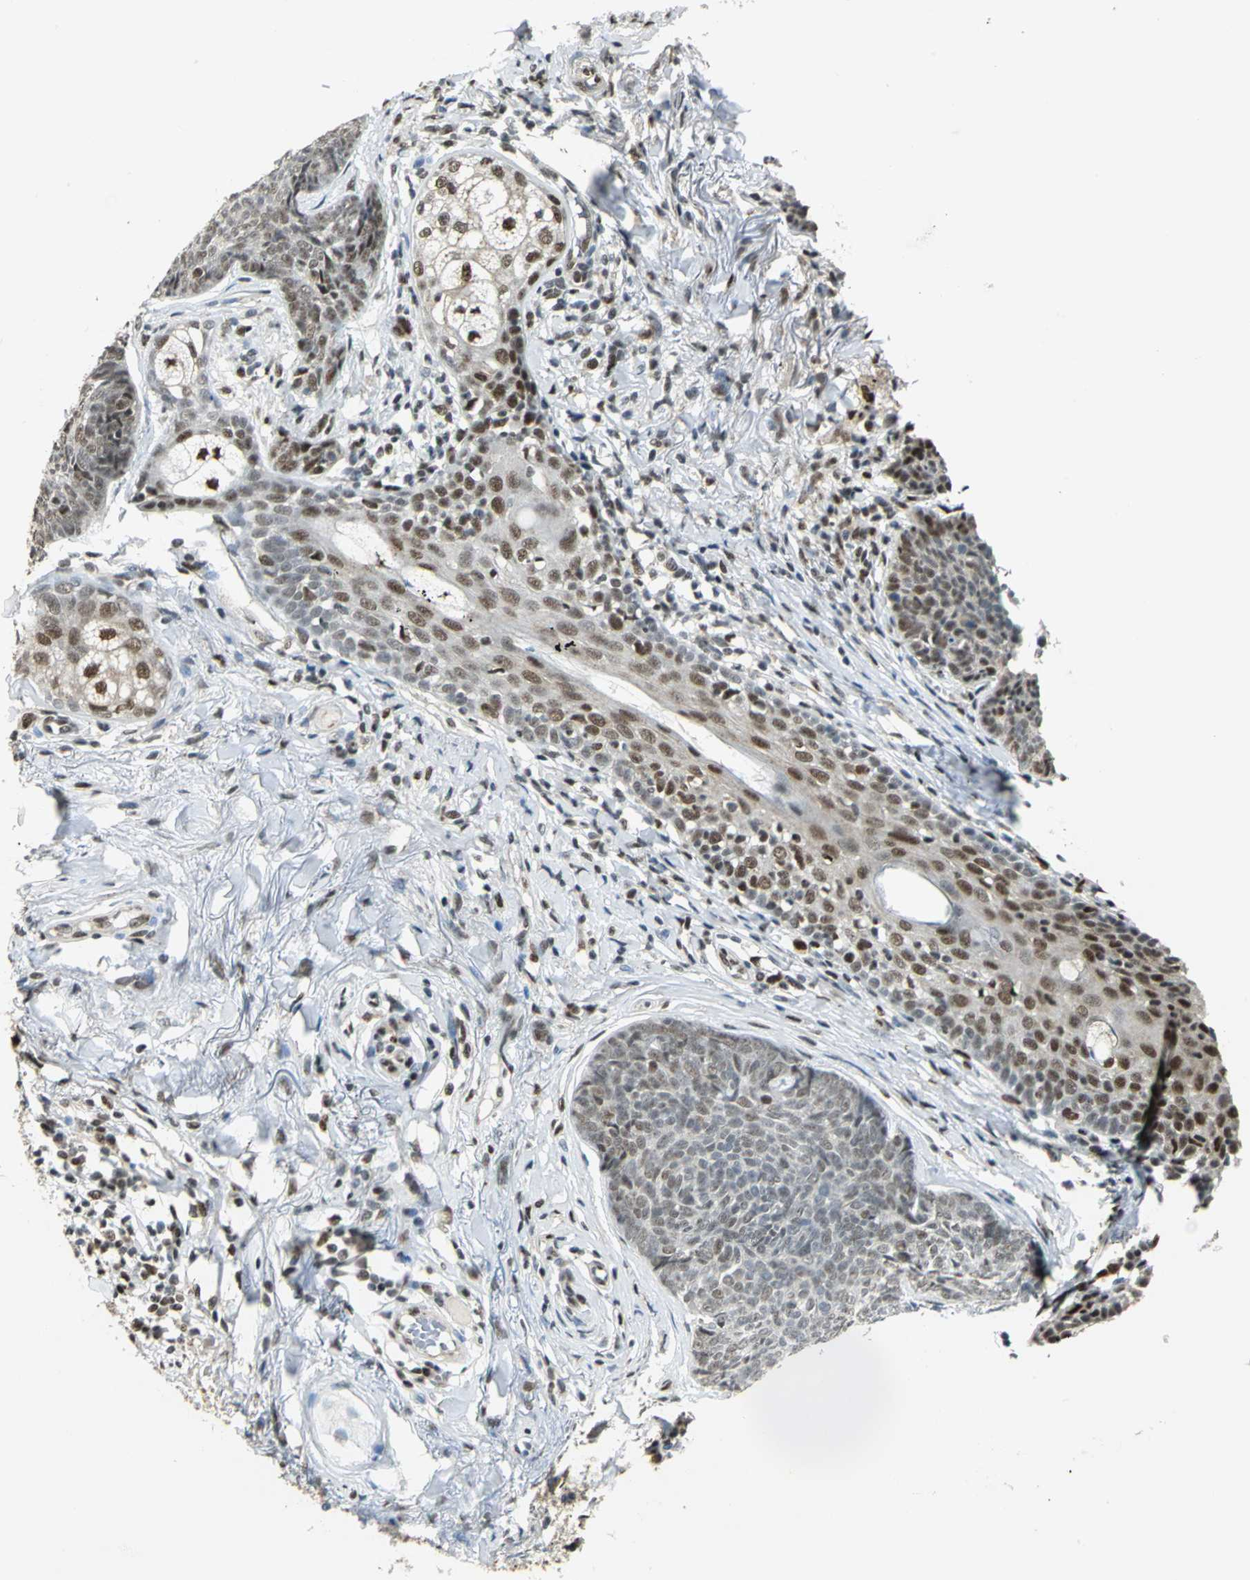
{"staining": {"intensity": "moderate", "quantity": "25%-75%", "location": "nuclear"}, "tissue": "skin cancer", "cell_type": "Tumor cells", "image_type": "cancer", "snomed": [{"axis": "morphology", "description": "Normal tissue, NOS"}, {"axis": "morphology", "description": "Basal cell carcinoma"}, {"axis": "topography", "description": "Skin"}], "caption": "Immunohistochemistry staining of skin basal cell carcinoma, which displays medium levels of moderate nuclear expression in approximately 25%-75% of tumor cells indicating moderate nuclear protein positivity. The staining was performed using DAB (brown) for protein detection and nuclei were counterstained in hematoxylin (blue).", "gene": "DDX5", "patient": {"sex": "female", "age": 69}}